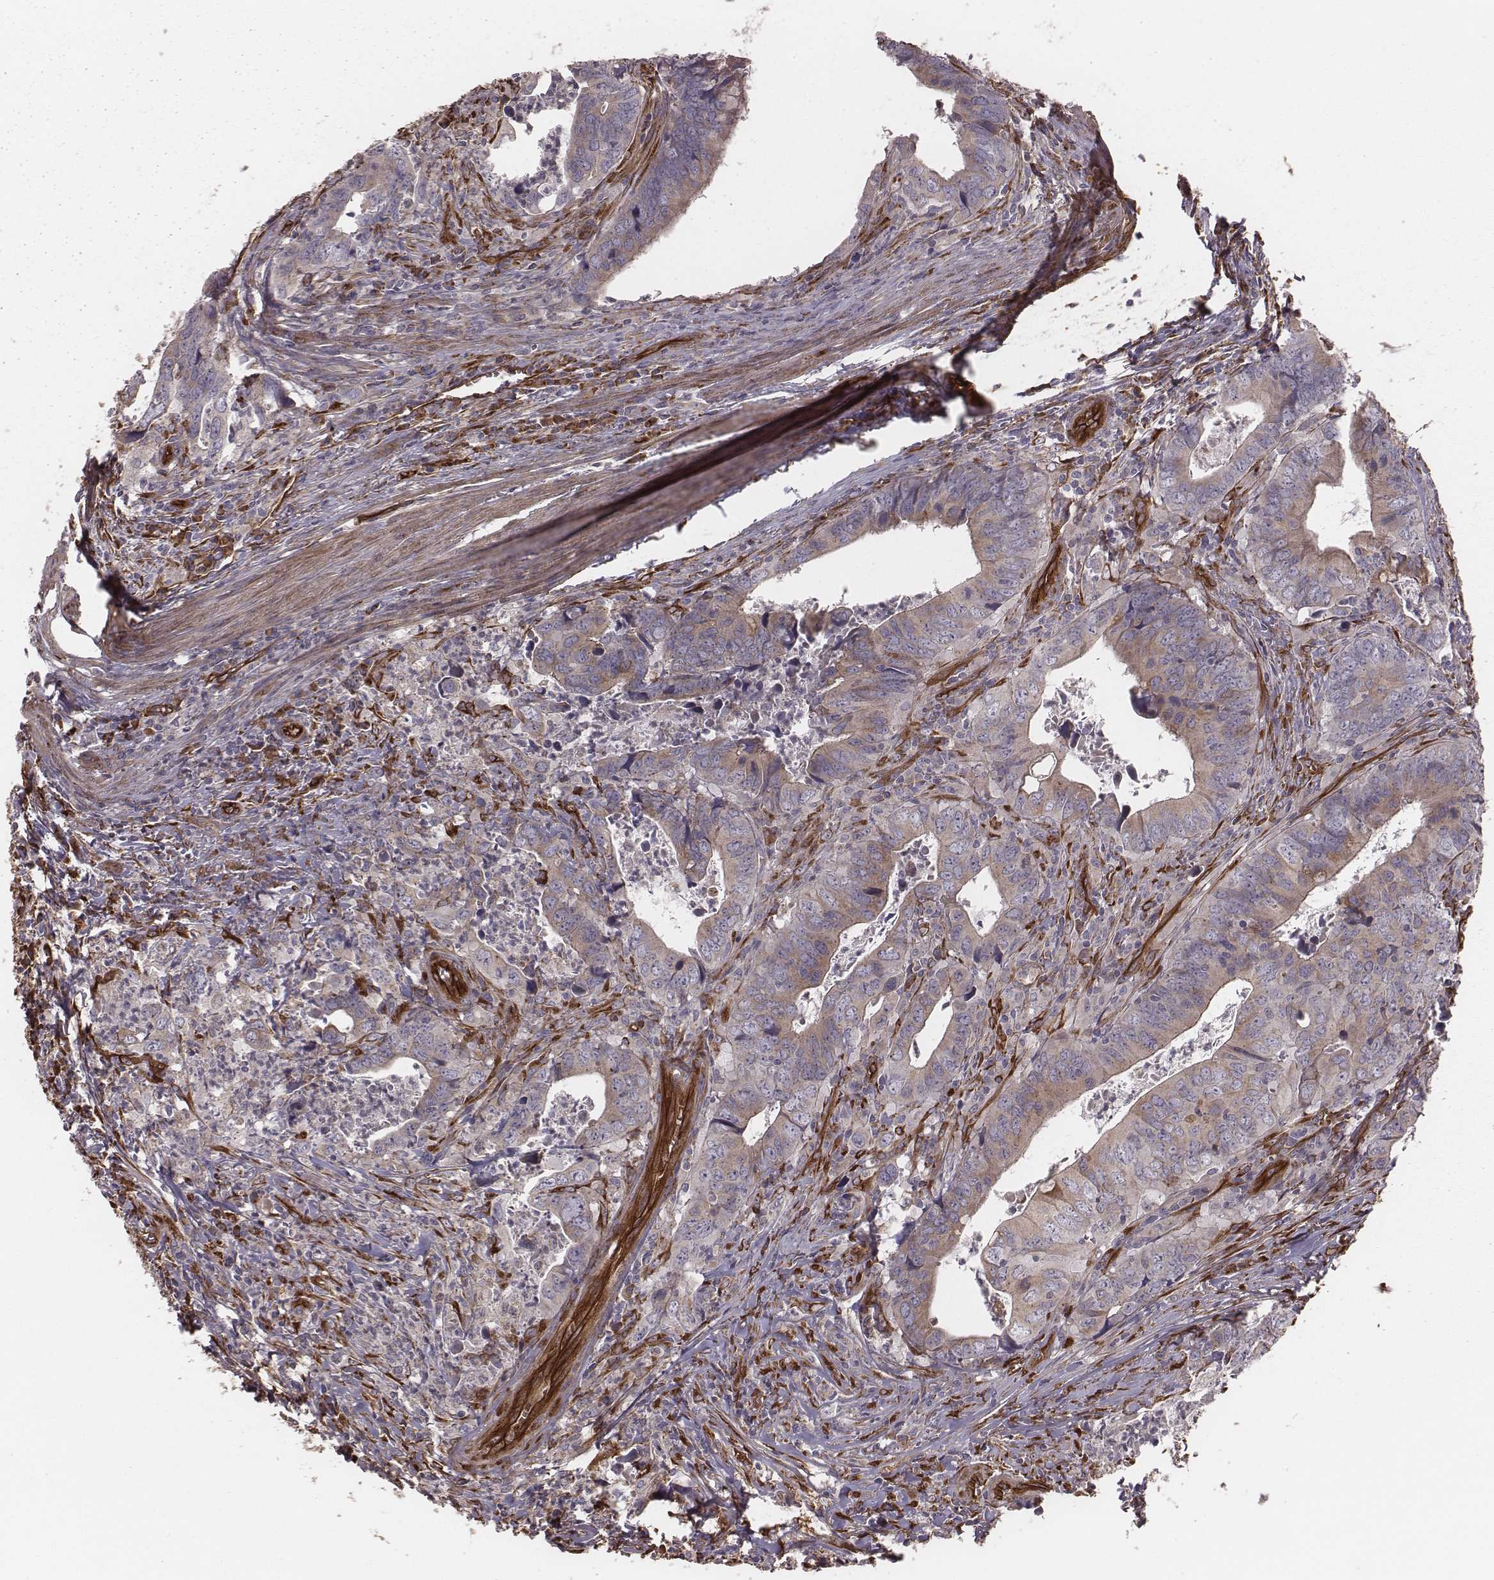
{"staining": {"intensity": "weak", "quantity": ">75%", "location": "cytoplasmic/membranous"}, "tissue": "colorectal cancer", "cell_type": "Tumor cells", "image_type": "cancer", "snomed": [{"axis": "morphology", "description": "Adenocarcinoma, NOS"}, {"axis": "topography", "description": "Colon"}], "caption": "DAB (3,3'-diaminobenzidine) immunohistochemical staining of colorectal cancer (adenocarcinoma) reveals weak cytoplasmic/membranous protein expression in approximately >75% of tumor cells.", "gene": "PALMD", "patient": {"sex": "female", "age": 82}}